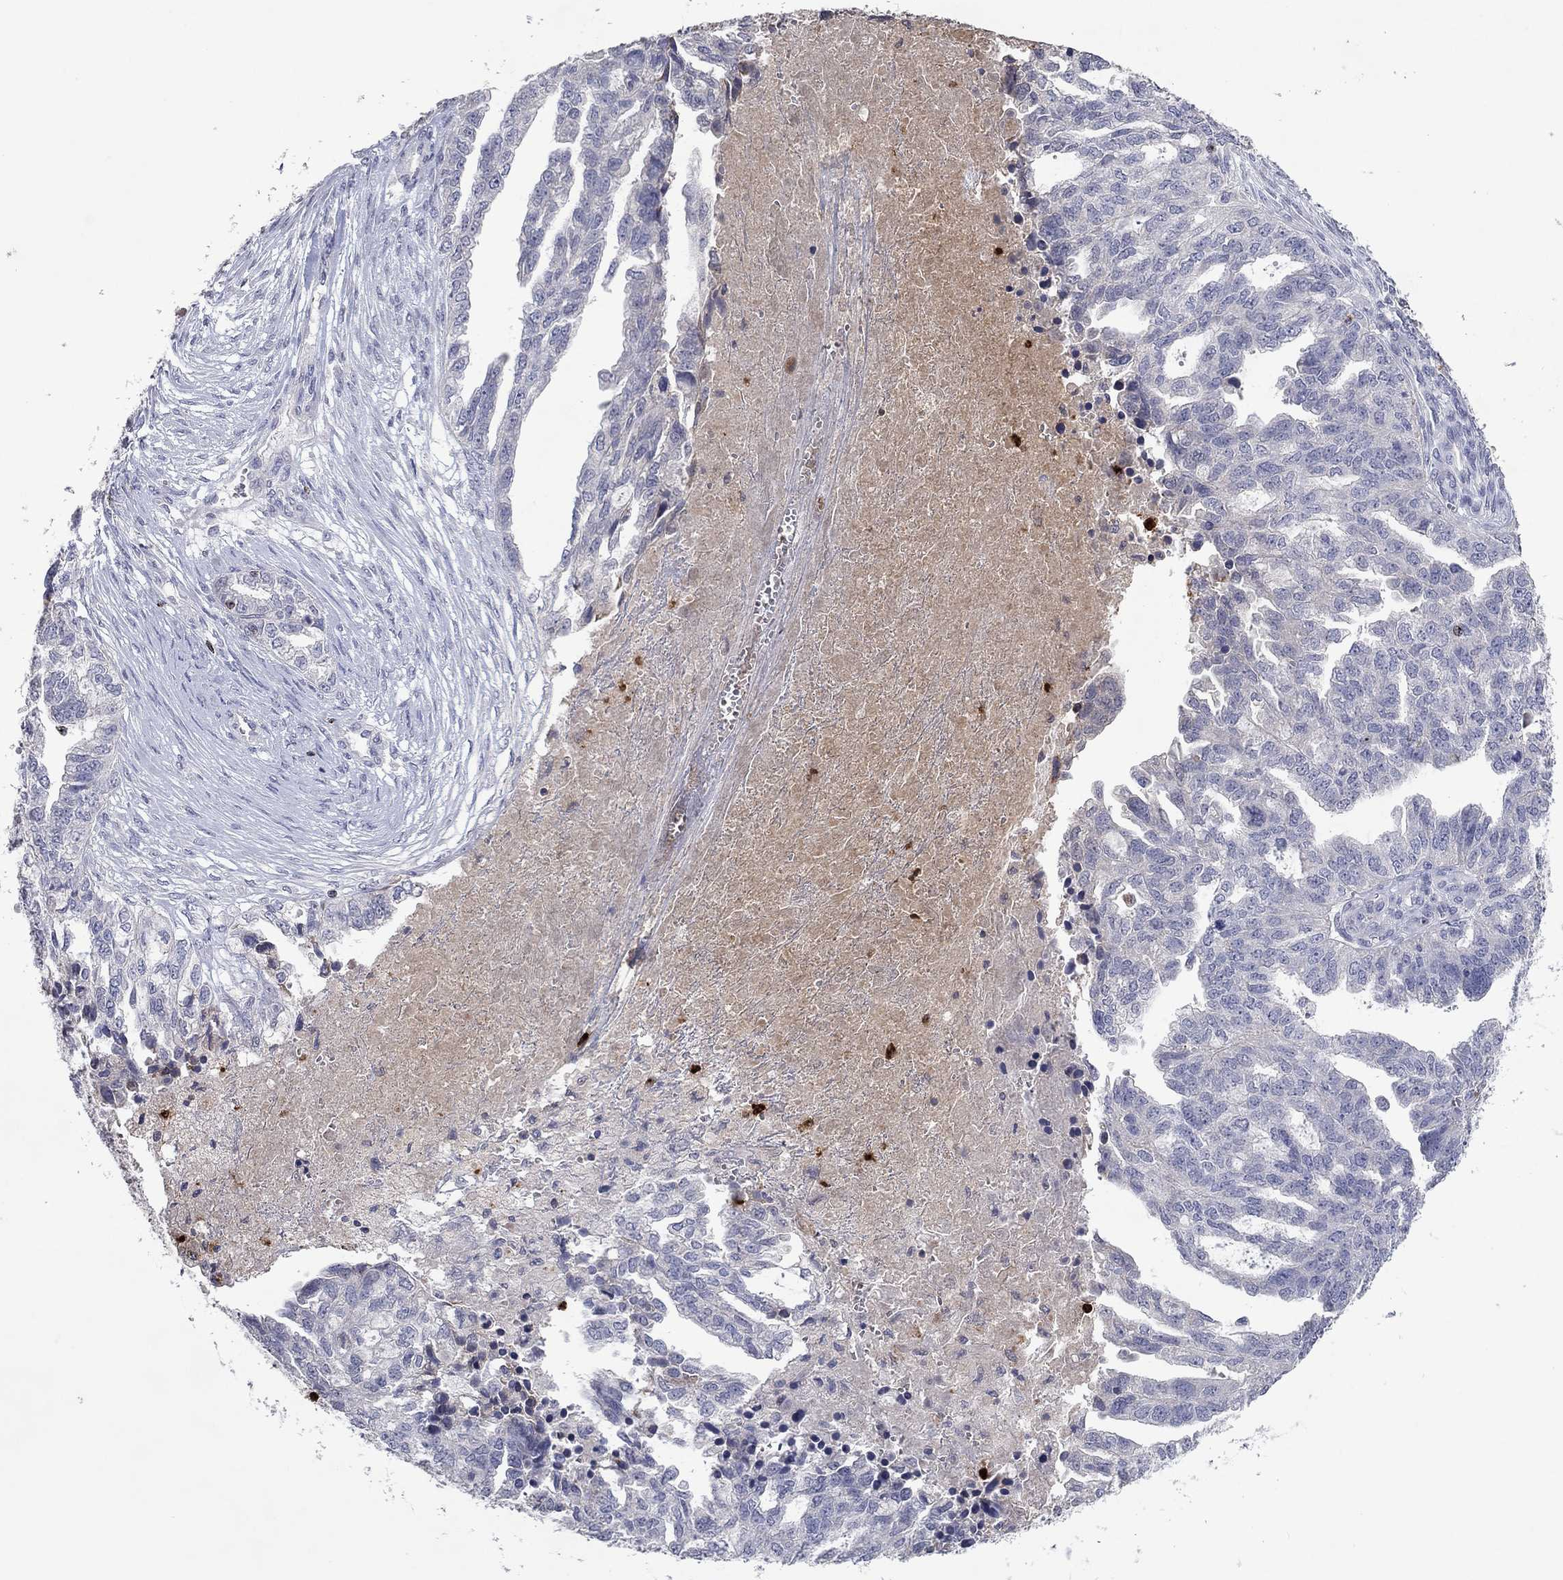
{"staining": {"intensity": "negative", "quantity": "none", "location": "none"}, "tissue": "ovarian cancer", "cell_type": "Tumor cells", "image_type": "cancer", "snomed": [{"axis": "morphology", "description": "Cystadenocarcinoma, serous, NOS"}, {"axis": "topography", "description": "Ovary"}], "caption": "Immunohistochemistry of ovarian cancer displays no positivity in tumor cells.", "gene": "CCL5", "patient": {"sex": "female", "age": 51}}